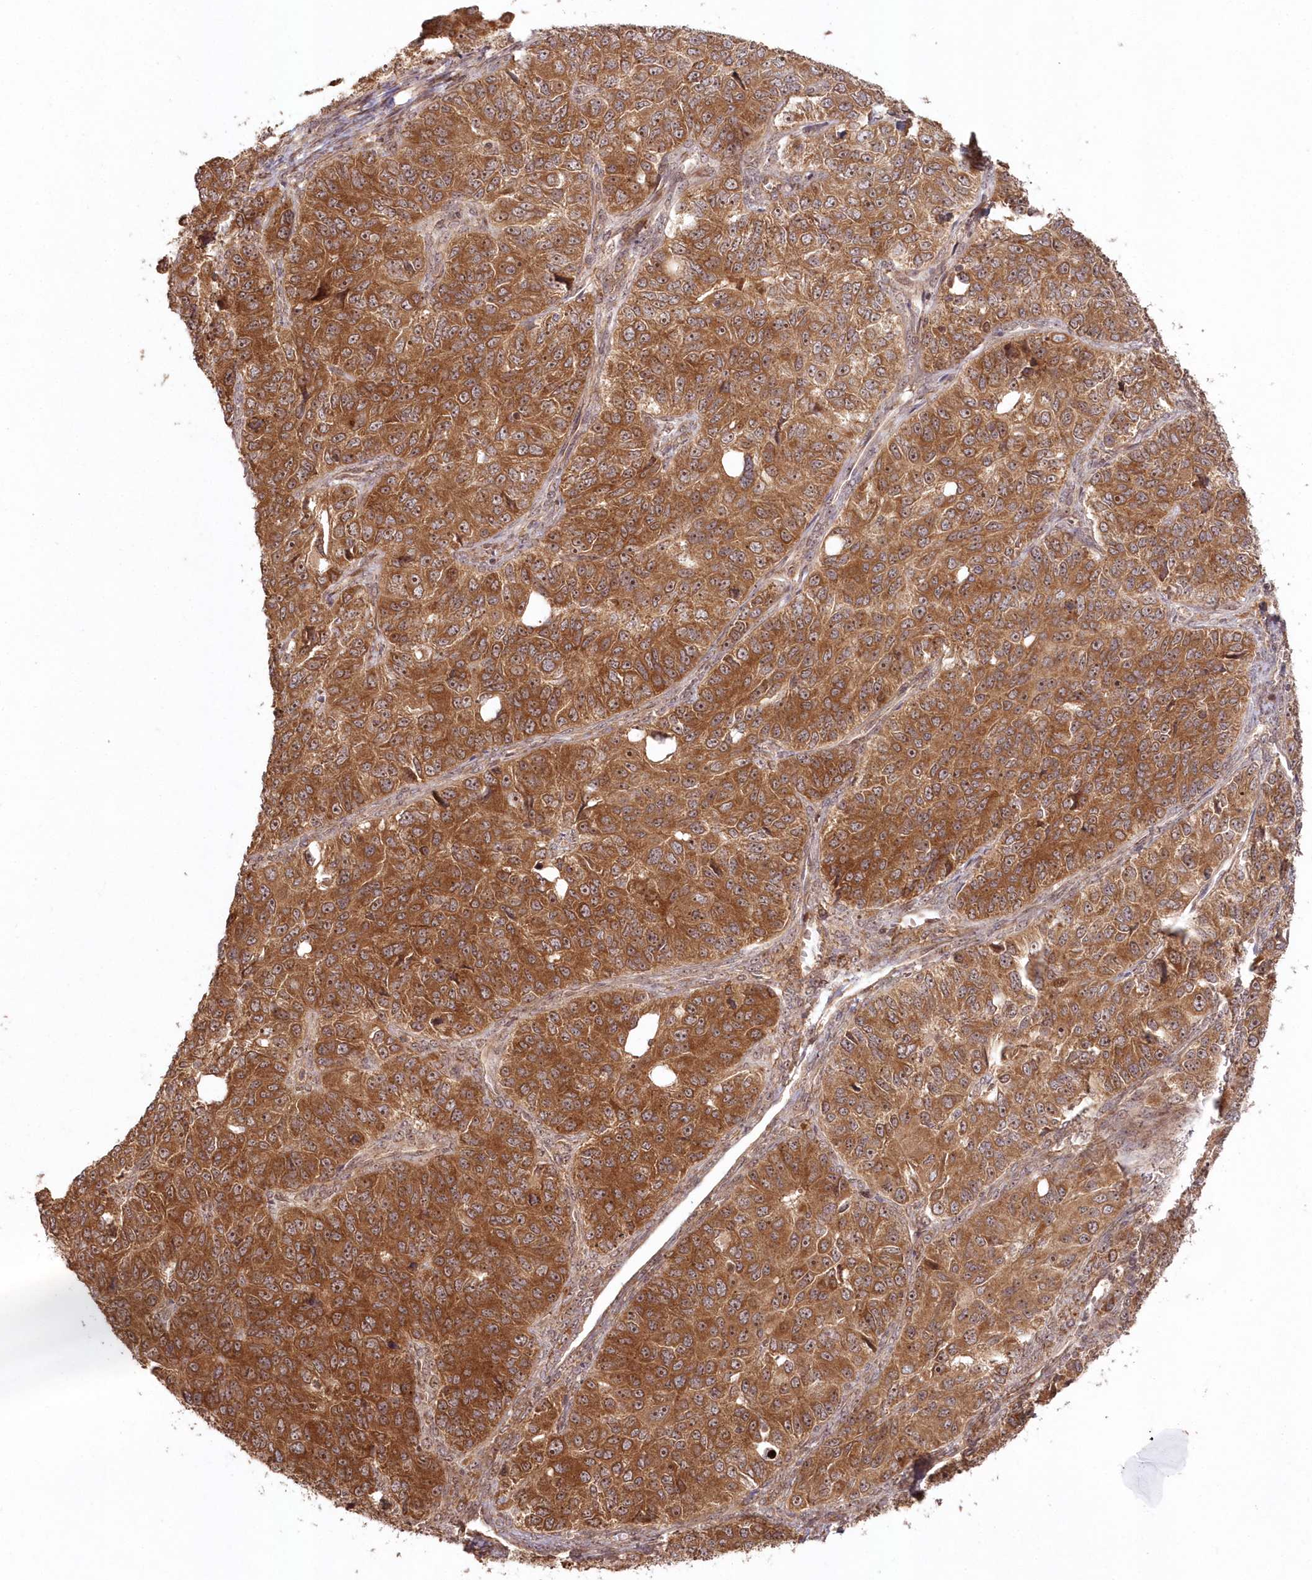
{"staining": {"intensity": "strong", "quantity": ">75%", "location": "cytoplasmic/membranous,nuclear"}, "tissue": "ovarian cancer", "cell_type": "Tumor cells", "image_type": "cancer", "snomed": [{"axis": "morphology", "description": "Carcinoma, endometroid"}, {"axis": "topography", "description": "Ovary"}], "caption": "Immunohistochemical staining of ovarian endometroid carcinoma displays high levels of strong cytoplasmic/membranous and nuclear protein expression in about >75% of tumor cells.", "gene": "SERINC1", "patient": {"sex": "female", "age": 51}}